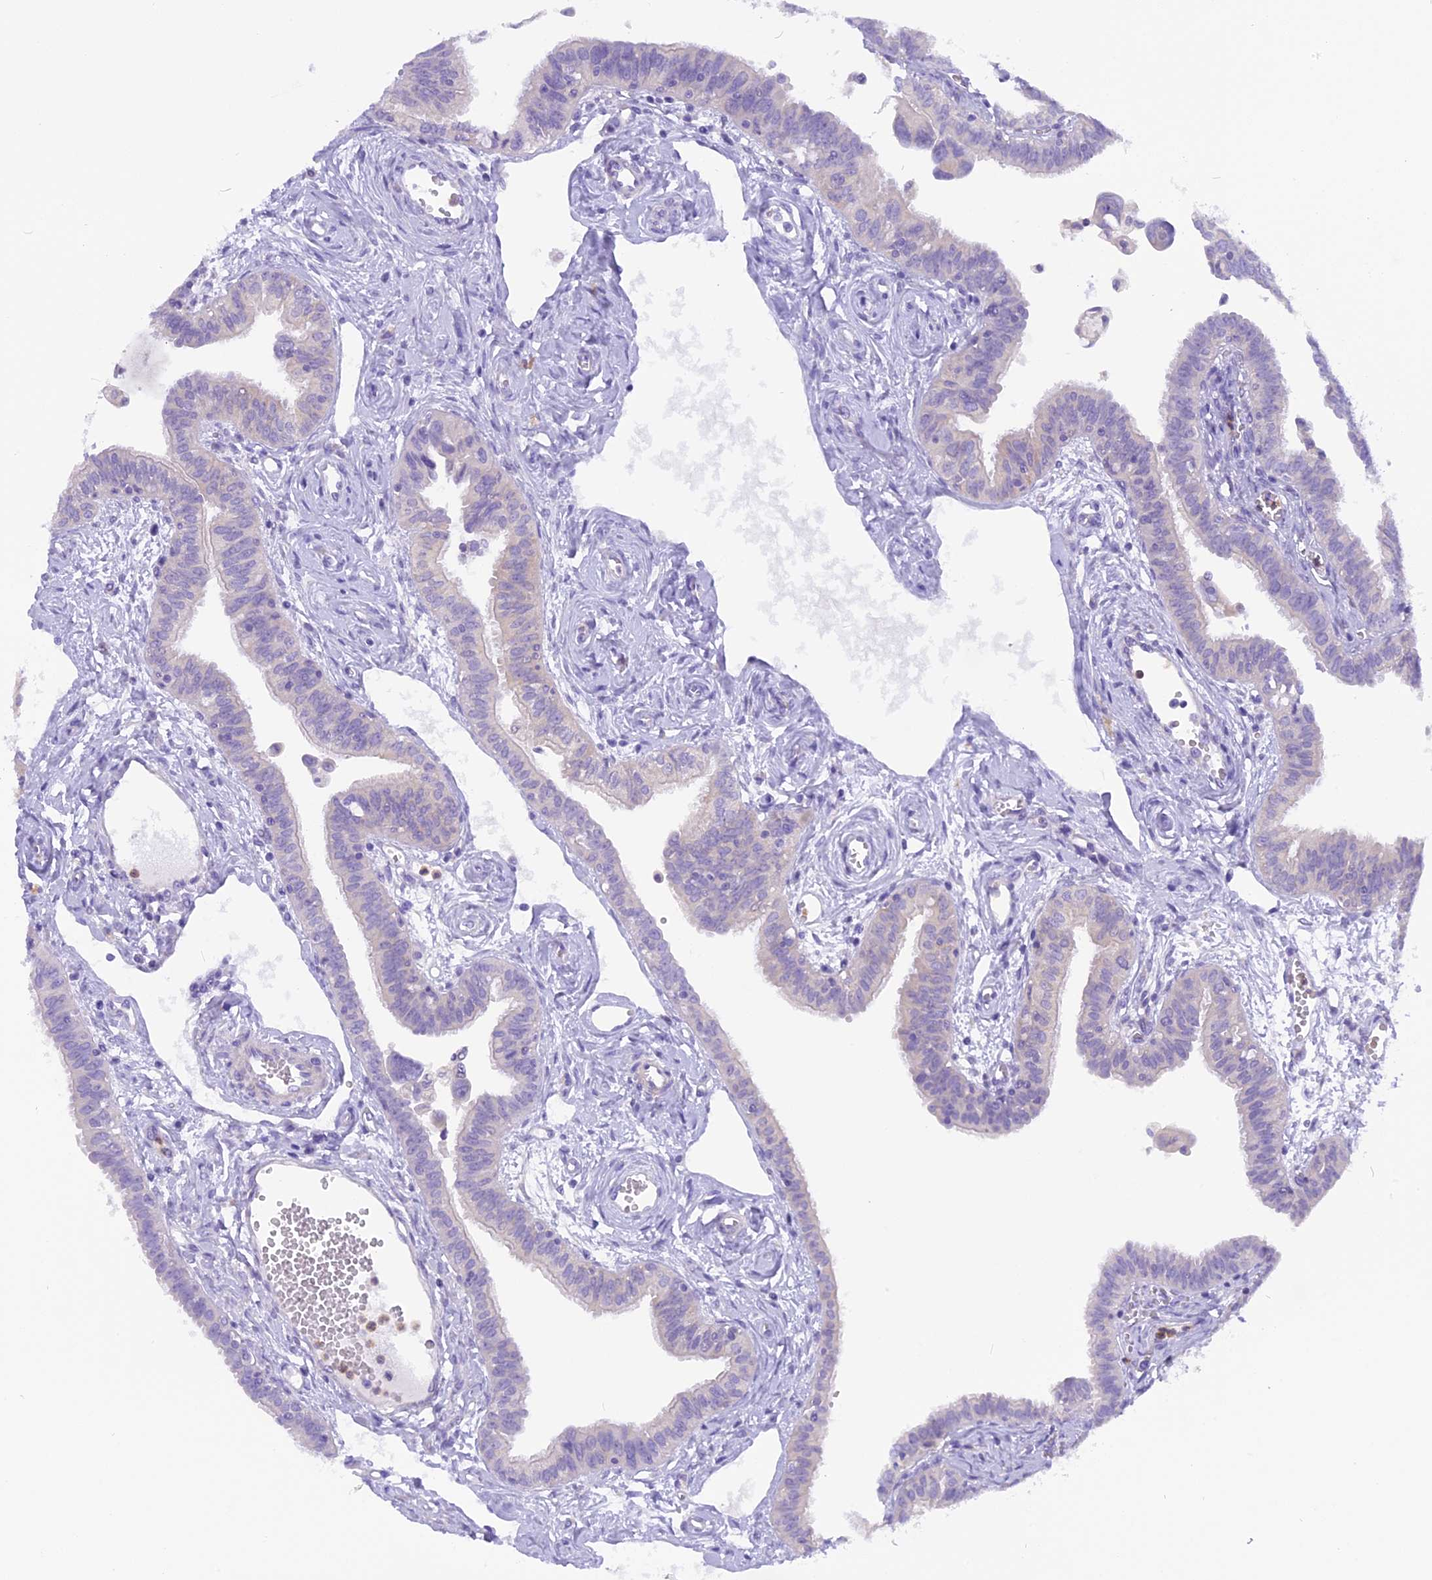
{"staining": {"intensity": "weak", "quantity": "25%-75%", "location": "cytoplasmic/membranous"}, "tissue": "fallopian tube", "cell_type": "Glandular cells", "image_type": "normal", "snomed": [{"axis": "morphology", "description": "Normal tissue, NOS"}, {"axis": "morphology", "description": "Carcinoma, NOS"}, {"axis": "topography", "description": "Fallopian tube"}, {"axis": "topography", "description": "Ovary"}], "caption": "Fallopian tube stained with immunohistochemistry reveals weak cytoplasmic/membranous expression in about 25%-75% of glandular cells. (IHC, brightfield microscopy, high magnification).", "gene": "TRIM3", "patient": {"sex": "female", "age": 59}}